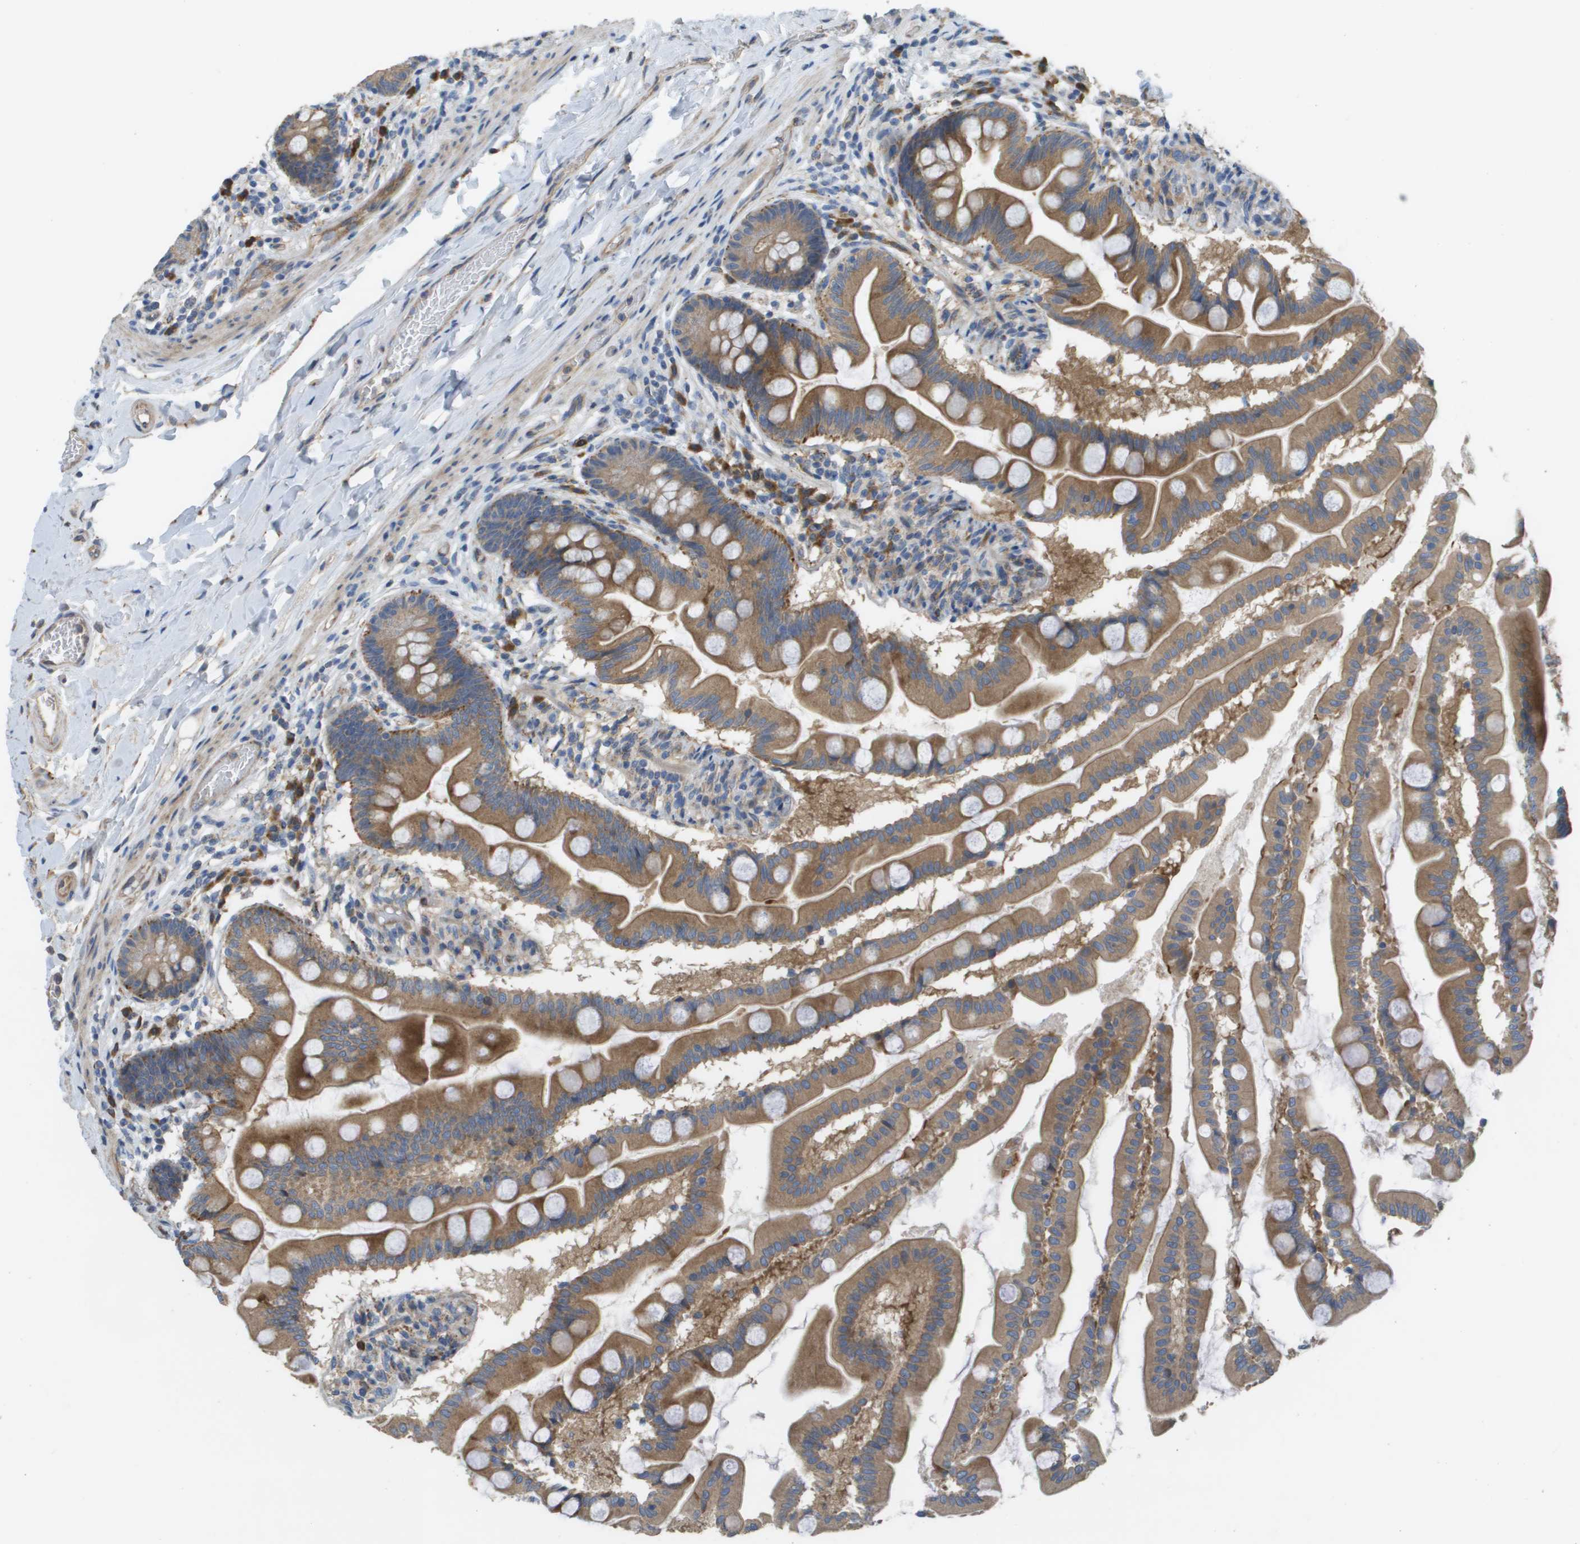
{"staining": {"intensity": "strong", "quantity": ">75%", "location": "cytoplasmic/membranous"}, "tissue": "small intestine", "cell_type": "Glandular cells", "image_type": "normal", "snomed": [{"axis": "morphology", "description": "Normal tissue, NOS"}, {"axis": "topography", "description": "Small intestine"}], "caption": "Protein staining exhibits strong cytoplasmic/membranous positivity in about >75% of glandular cells in unremarkable small intestine. (Stains: DAB (3,3'-diaminobenzidine) in brown, nuclei in blue, Microscopy: brightfield microscopy at high magnification).", "gene": "CASP10", "patient": {"sex": "female", "age": 56}}